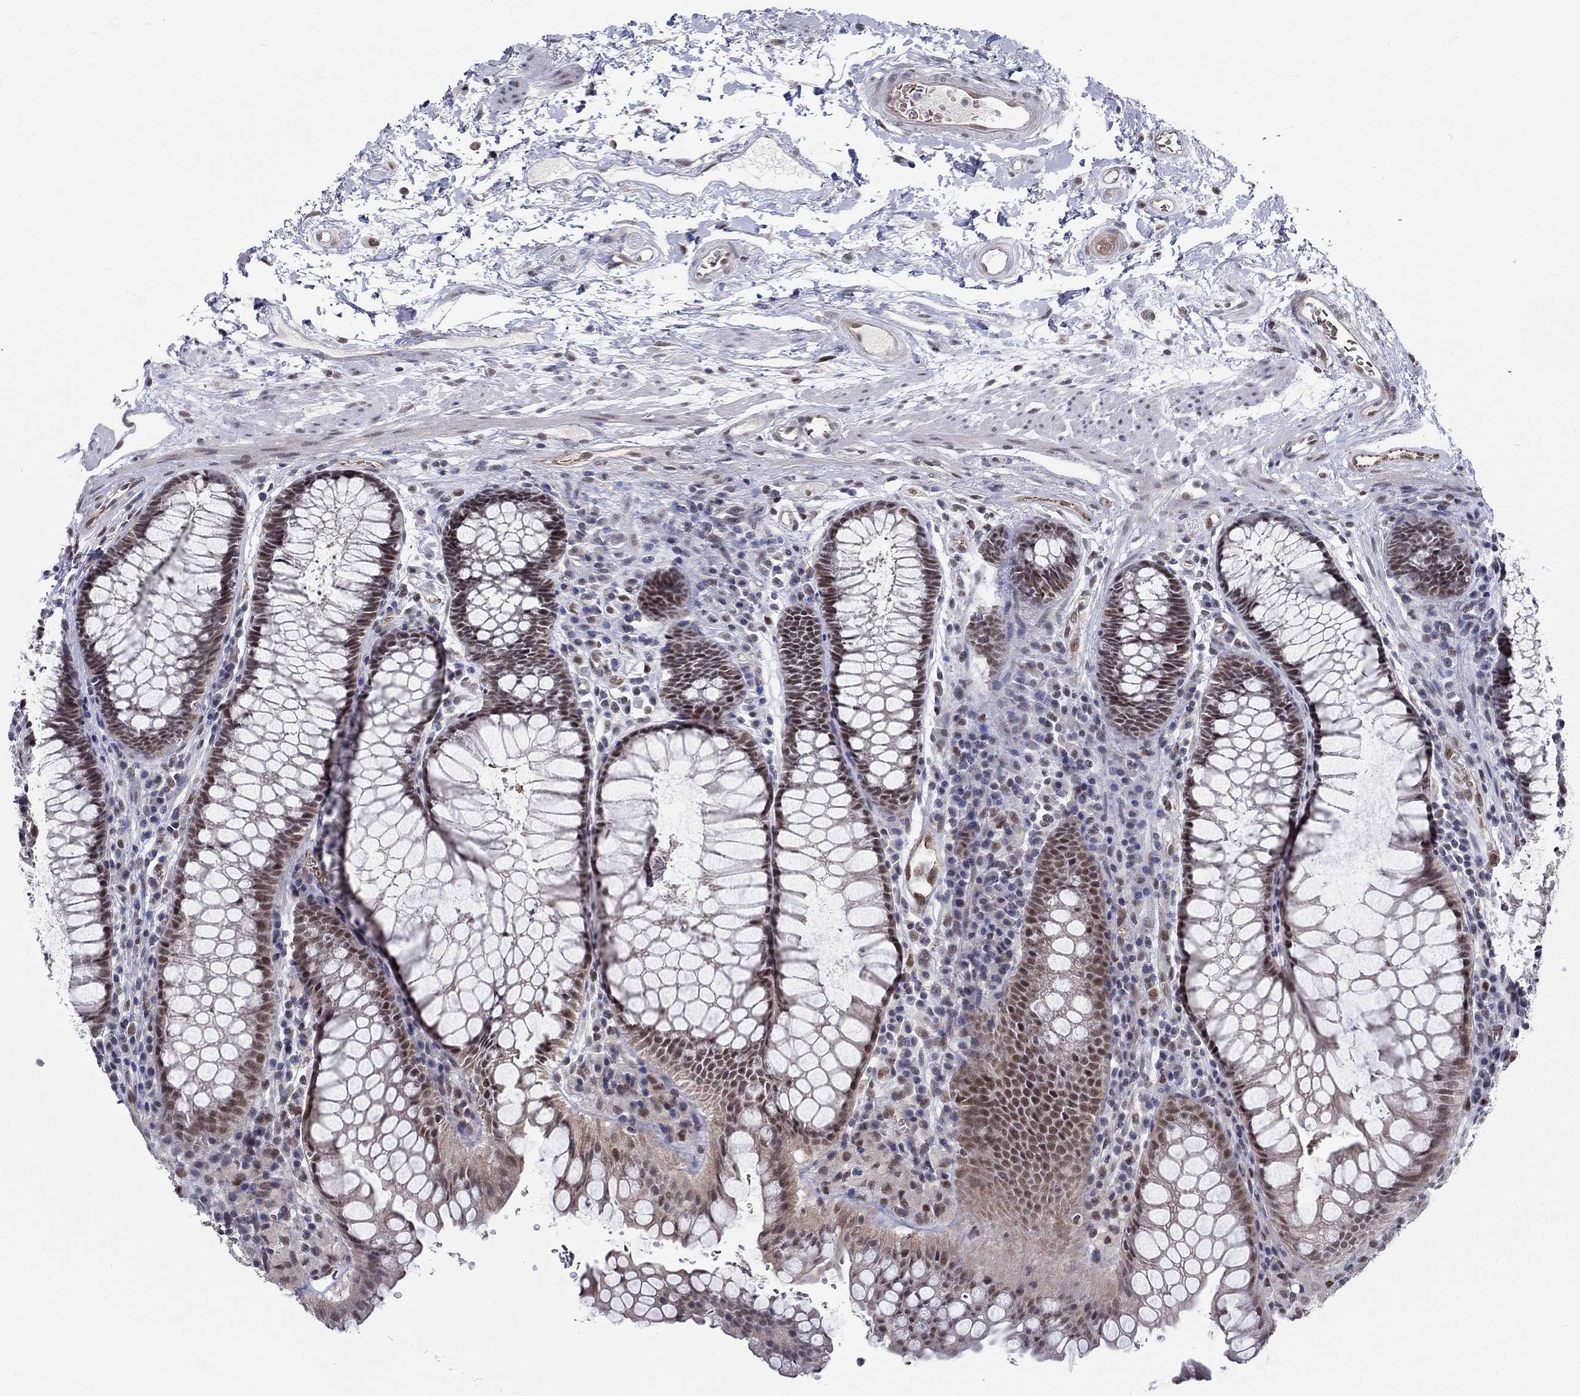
{"staining": {"intensity": "moderate", "quantity": "<25%", "location": "nuclear"}, "tissue": "rectum", "cell_type": "Glandular cells", "image_type": "normal", "snomed": [{"axis": "morphology", "description": "Normal tissue, NOS"}, {"axis": "topography", "description": "Rectum"}], "caption": "Immunohistochemical staining of unremarkable human rectum reveals moderate nuclear protein expression in approximately <25% of glandular cells.", "gene": "ZBED1", "patient": {"sex": "female", "age": 68}}